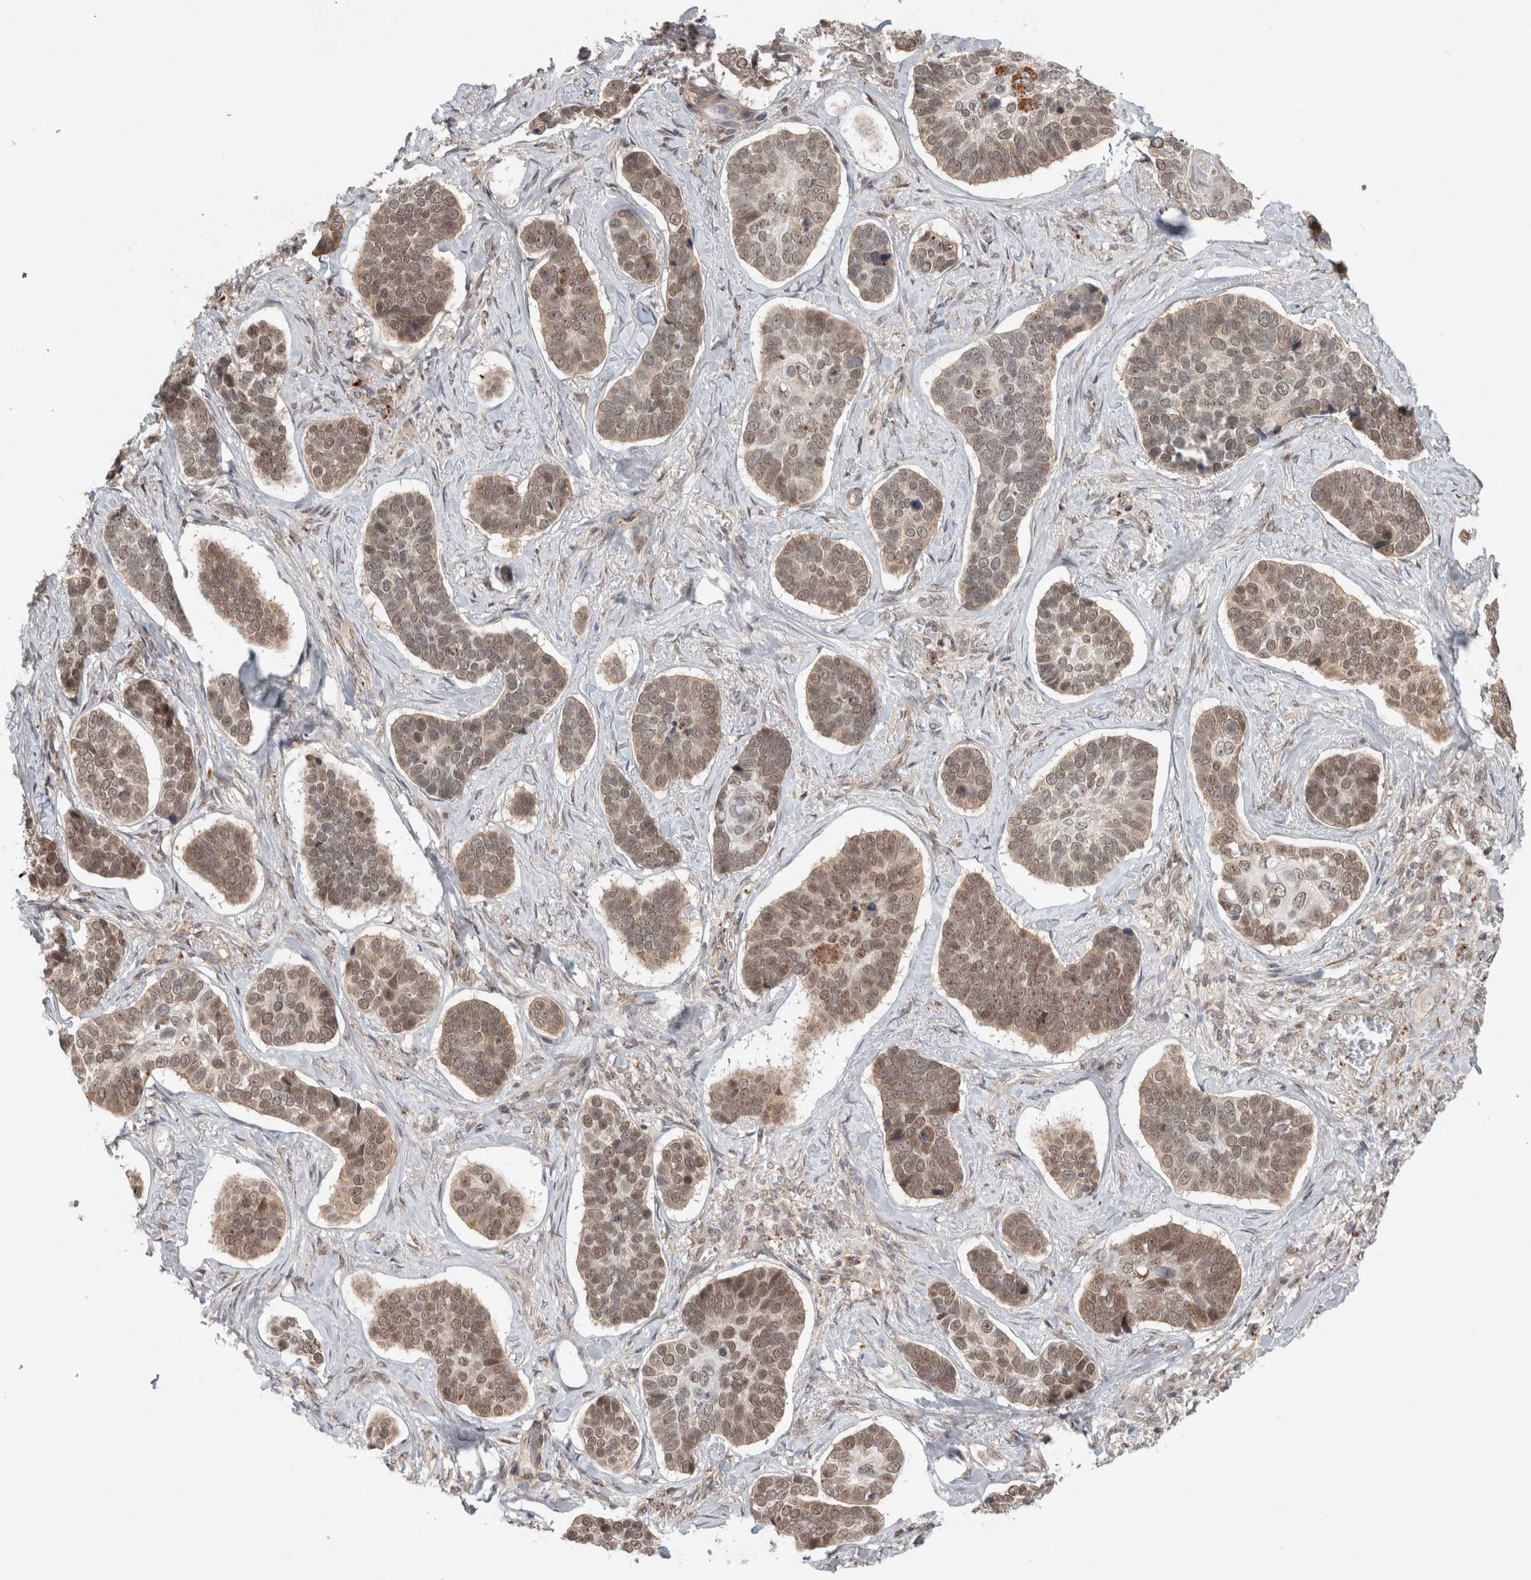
{"staining": {"intensity": "weak", "quantity": ">75%", "location": "nuclear"}, "tissue": "skin cancer", "cell_type": "Tumor cells", "image_type": "cancer", "snomed": [{"axis": "morphology", "description": "Basal cell carcinoma"}, {"axis": "topography", "description": "Skin"}], "caption": "Basal cell carcinoma (skin) was stained to show a protein in brown. There is low levels of weak nuclear expression in about >75% of tumor cells.", "gene": "NAB2", "patient": {"sex": "male", "age": 62}}